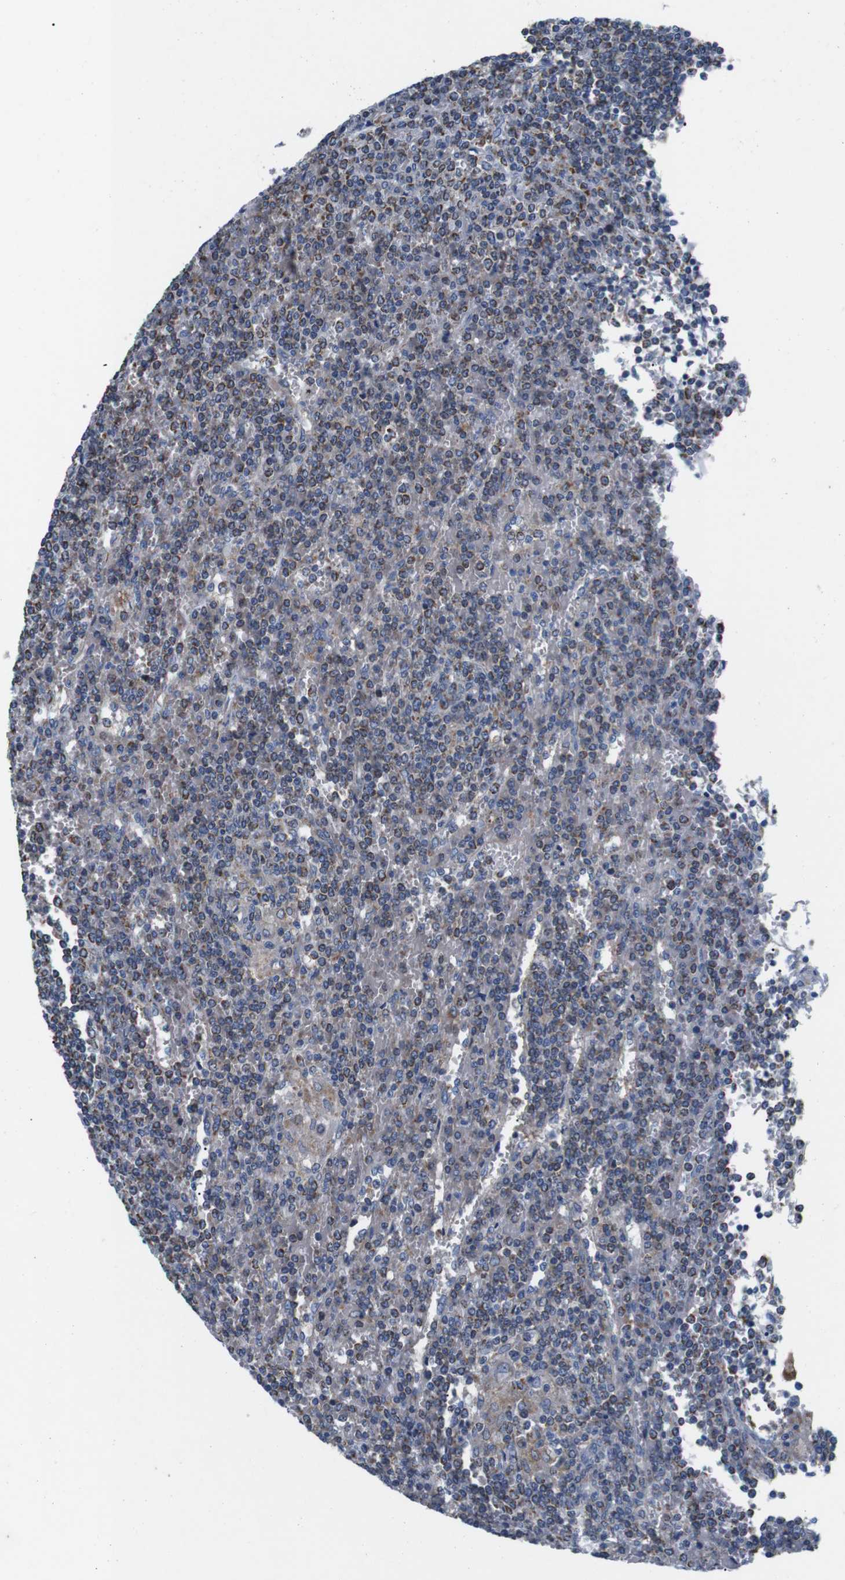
{"staining": {"intensity": "moderate", "quantity": ">75%", "location": "cytoplasmic/membranous"}, "tissue": "lymphoma", "cell_type": "Tumor cells", "image_type": "cancer", "snomed": [{"axis": "morphology", "description": "Malignant lymphoma, non-Hodgkin's type, Low grade"}, {"axis": "topography", "description": "Spleen"}], "caption": "Immunohistochemical staining of human lymphoma reveals medium levels of moderate cytoplasmic/membranous protein expression in about >75% of tumor cells.", "gene": "F2RL1", "patient": {"sex": "female", "age": 19}}